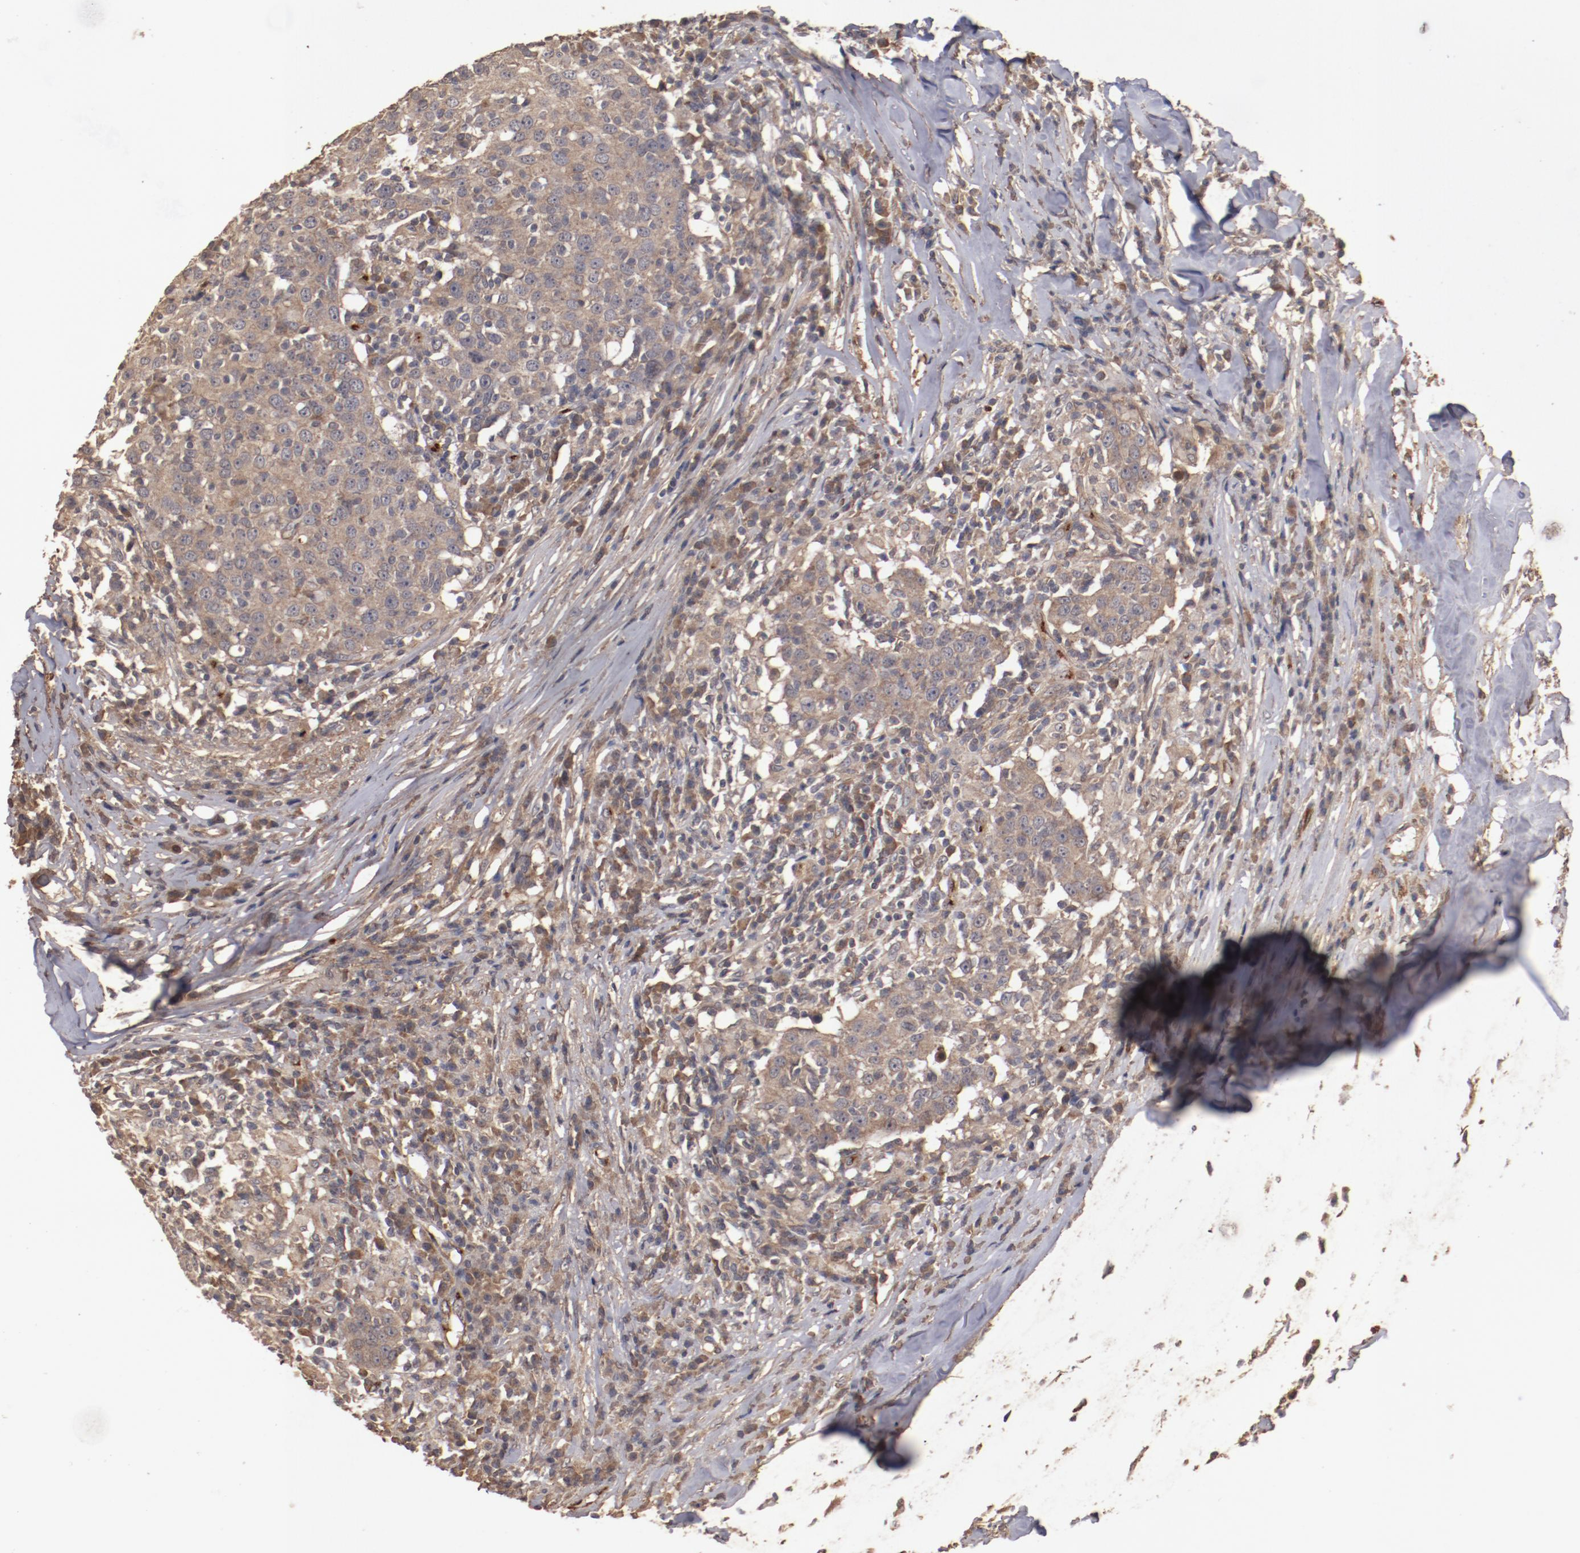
{"staining": {"intensity": "moderate", "quantity": ">75%", "location": "cytoplasmic/membranous"}, "tissue": "head and neck cancer", "cell_type": "Tumor cells", "image_type": "cancer", "snomed": [{"axis": "morphology", "description": "Adenocarcinoma, NOS"}, {"axis": "topography", "description": "Salivary gland"}, {"axis": "topography", "description": "Head-Neck"}], "caption": "Immunohistochemistry (IHC) image of head and neck cancer (adenocarcinoma) stained for a protein (brown), which demonstrates medium levels of moderate cytoplasmic/membranous expression in about >75% of tumor cells.", "gene": "DIPK2B", "patient": {"sex": "female", "age": 65}}